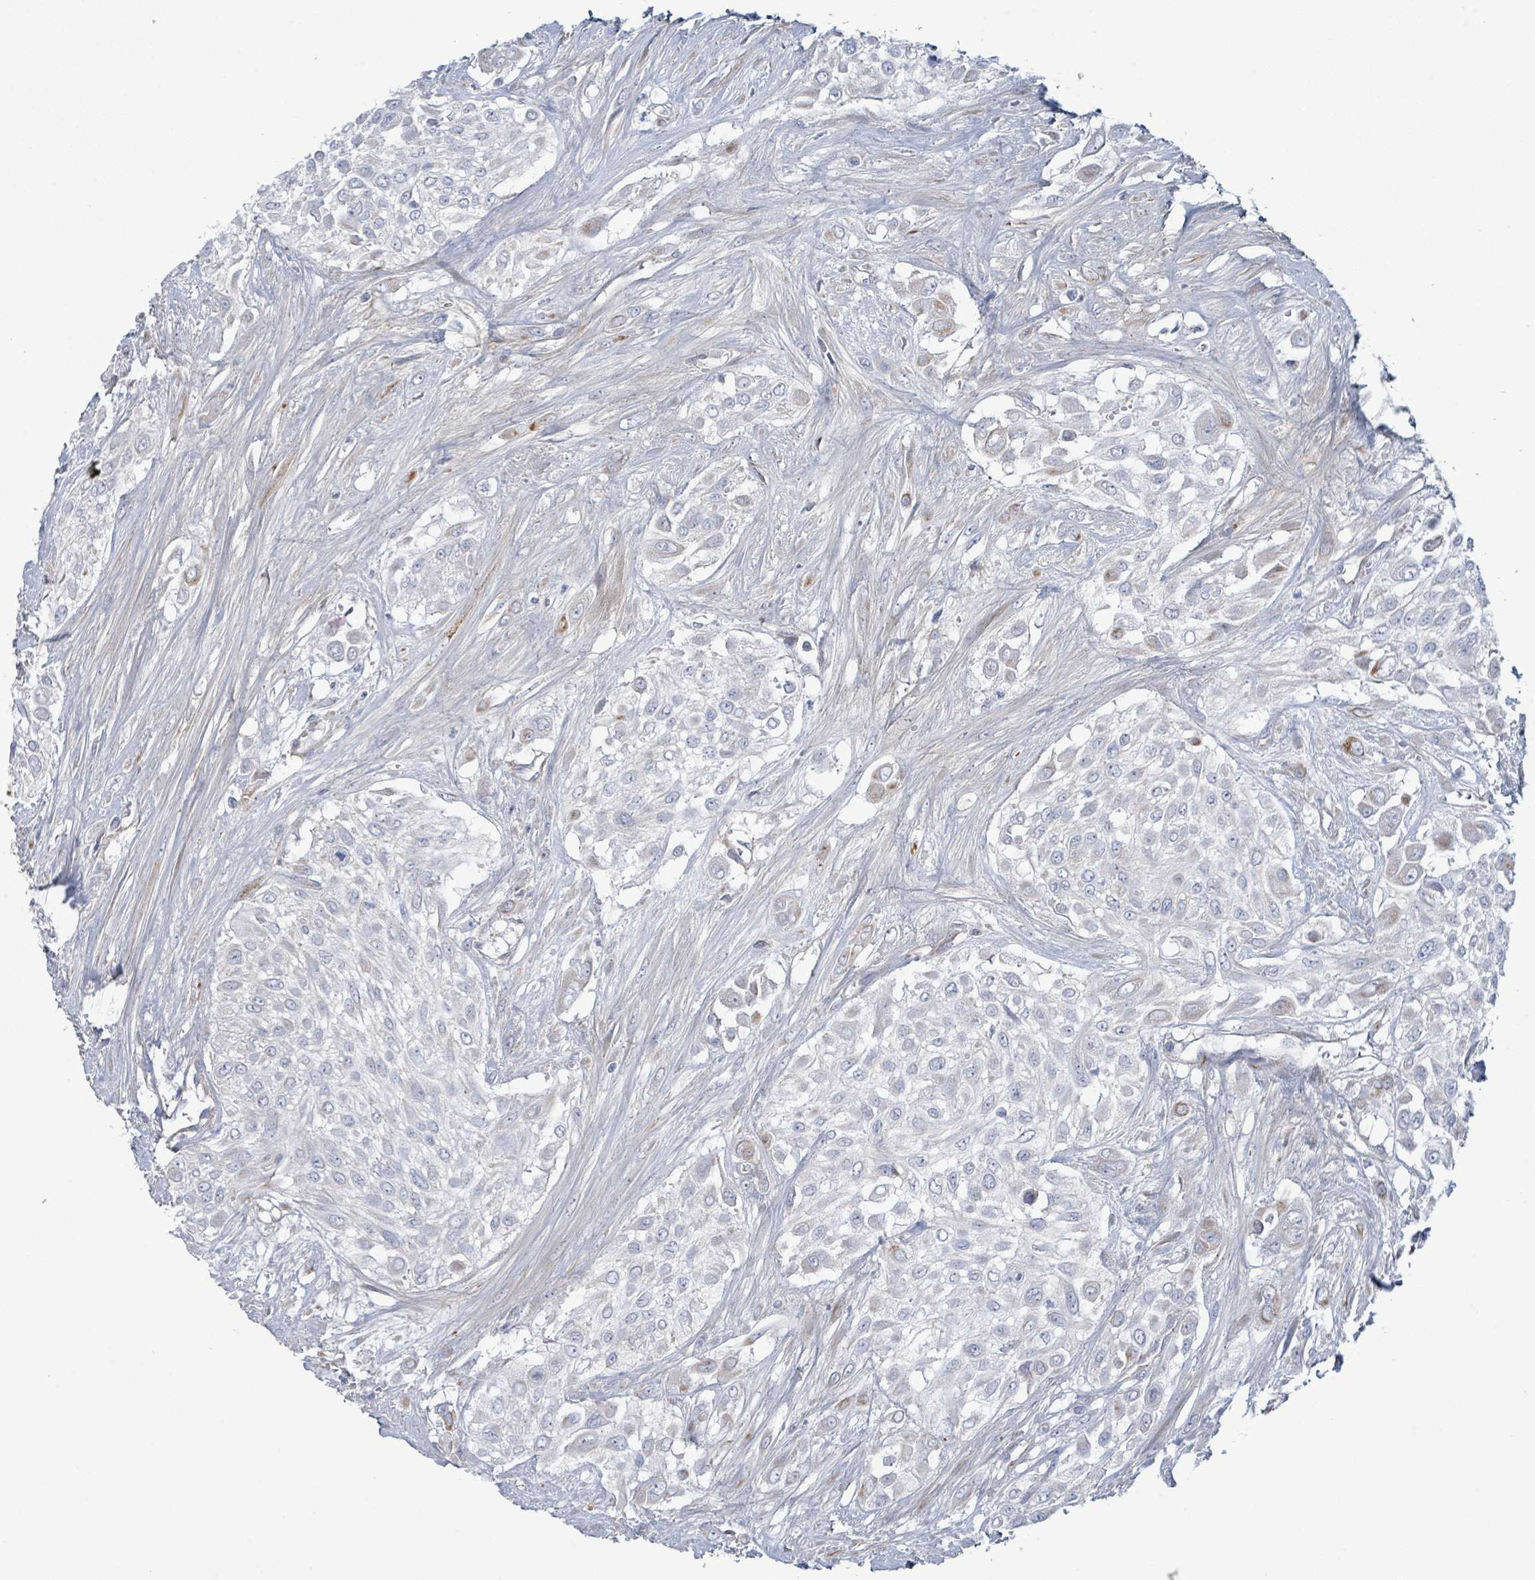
{"staining": {"intensity": "negative", "quantity": "none", "location": "none"}, "tissue": "urothelial cancer", "cell_type": "Tumor cells", "image_type": "cancer", "snomed": [{"axis": "morphology", "description": "Urothelial carcinoma, High grade"}, {"axis": "topography", "description": "Urinary bladder"}], "caption": "An immunohistochemistry image of urothelial cancer is shown. There is no staining in tumor cells of urothelial cancer.", "gene": "ALG12", "patient": {"sex": "male", "age": 57}}